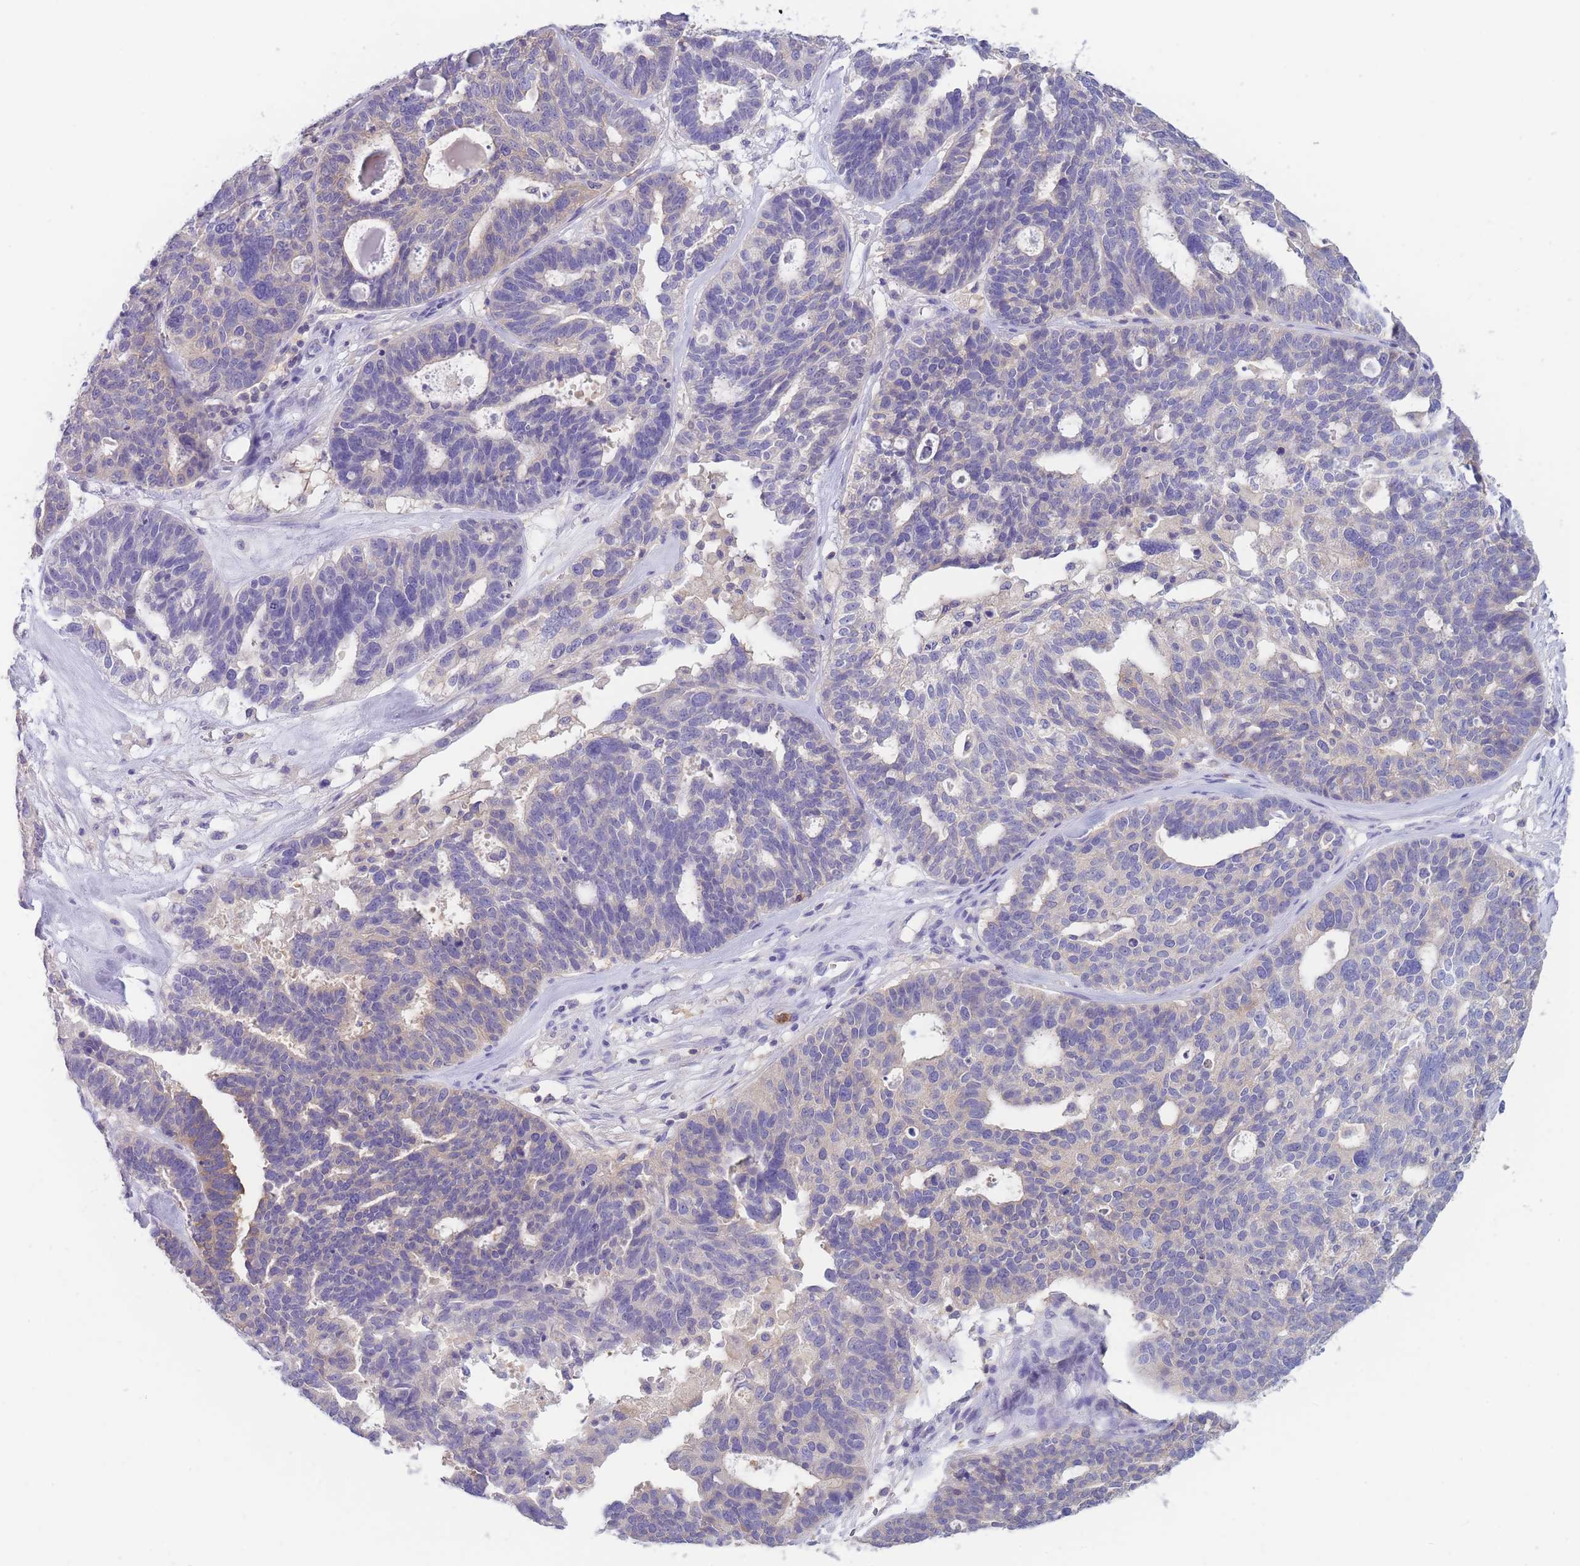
{"staining": {"intensity": "negative", "quantity": "none", "location": "none"}, "tissue": "ovarian cancer", "cell_type": "Tumor cells", "image_type": "cancer", "snomed": [{"axis": "morphology", "description": "Cystadenocarcinoma, serous, NOS"}, {"axis": "topography", "description": "Ovary"}], "caption": "The immunohistochemistry (IHC) photomicrograph has no significant positivity in tumor cells of ovarian cancer tissue.", "gene": "ST3GAL4", "patient": {"sex": "female", "age": 59}}